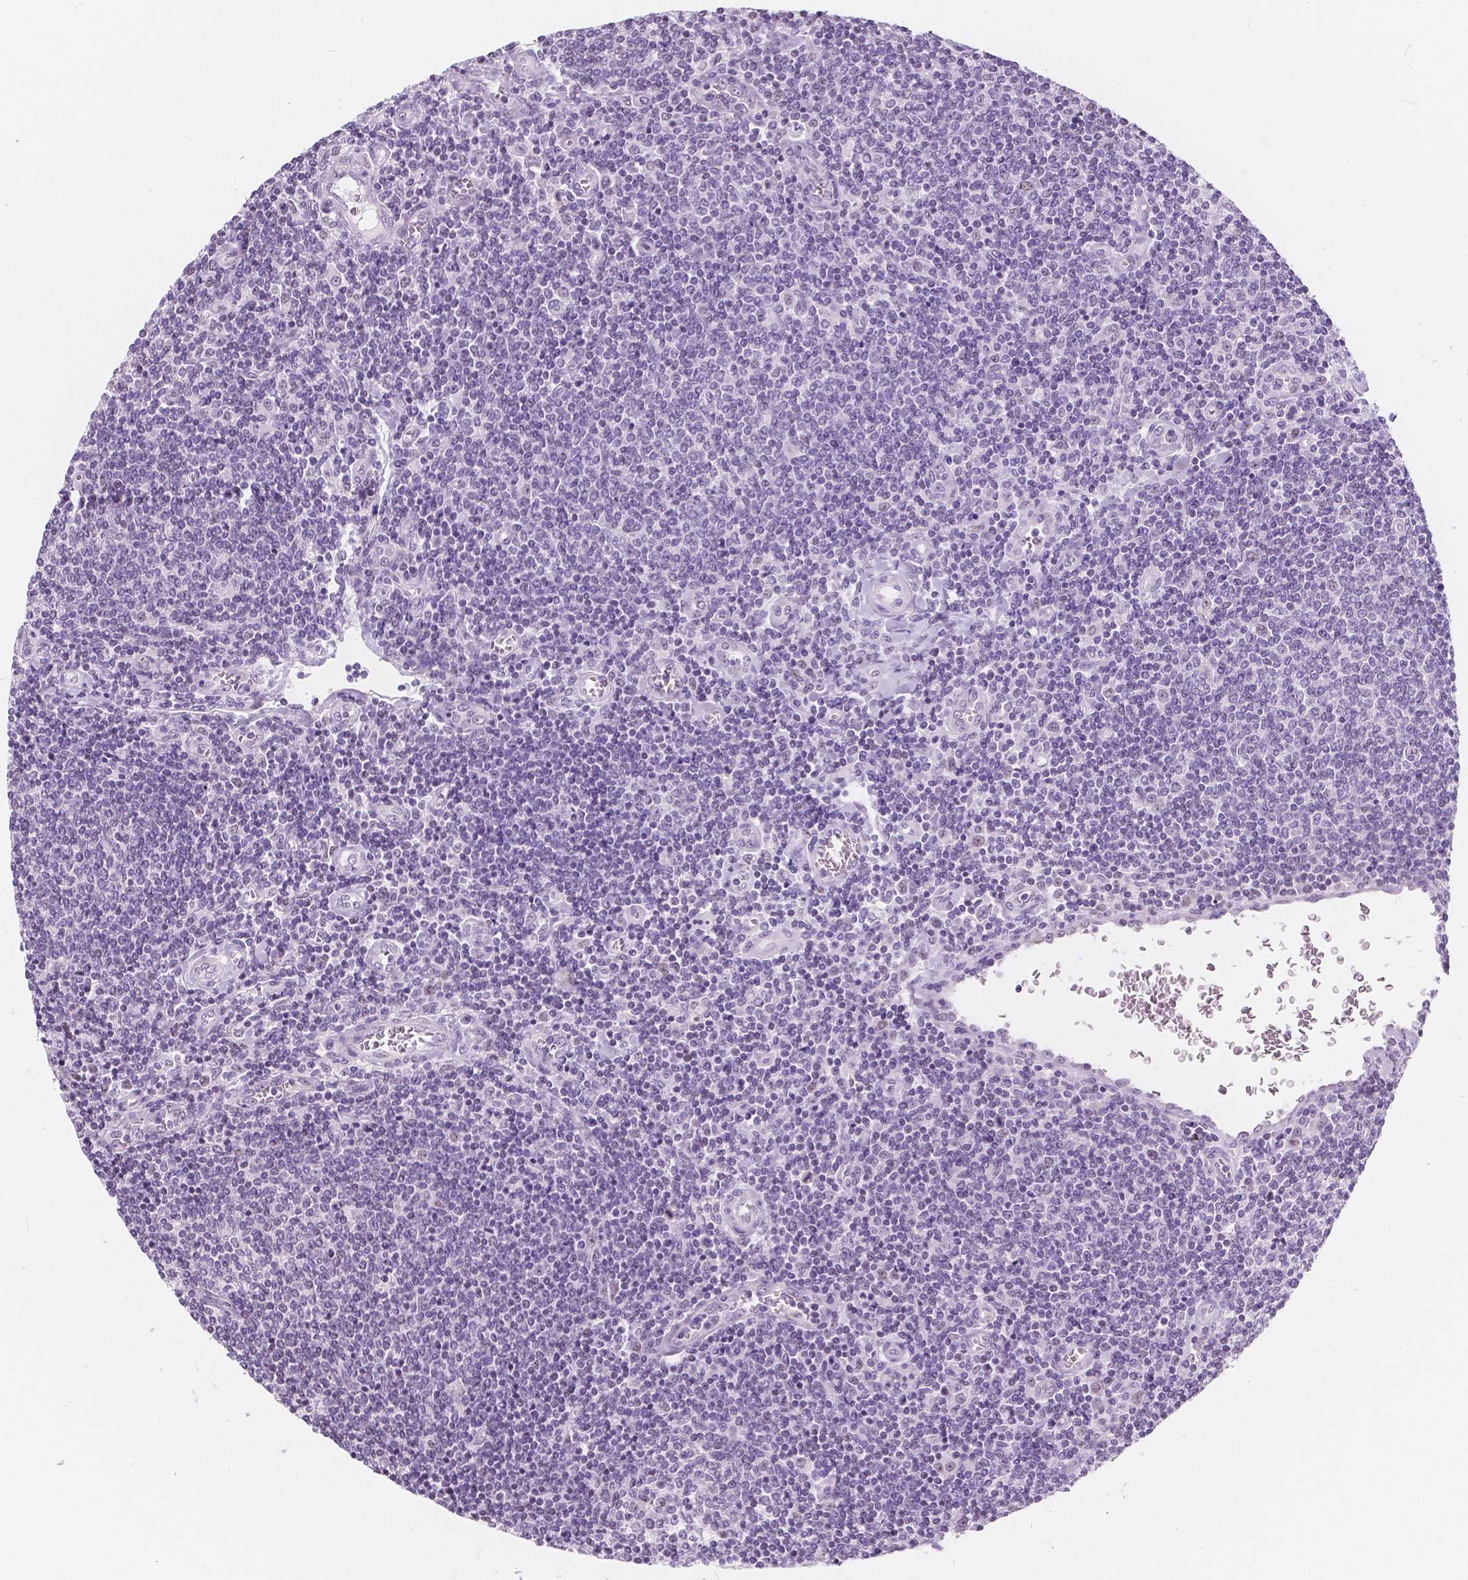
{"staining": {"intensity": "negative", "quantity": "none", "location": "none"}, "tissue": "lymphoma", "cell_type": "Tumor cells", "image_type": "cancer", "snomed": [{"axis": "morphology", "description": "Malignant lymphoma, non-Hodgkin's type, Low grade"}, {"axis": "topography", "description": "Lymph node"}], "caption": "This is an IHC micrograph of human malignant lymphoma, non-Hodgkin's type (low-grade). There is no positivity in tumor cells.", "gene": "NOLC1", "patient": {"sex": "male", "age": 52}}